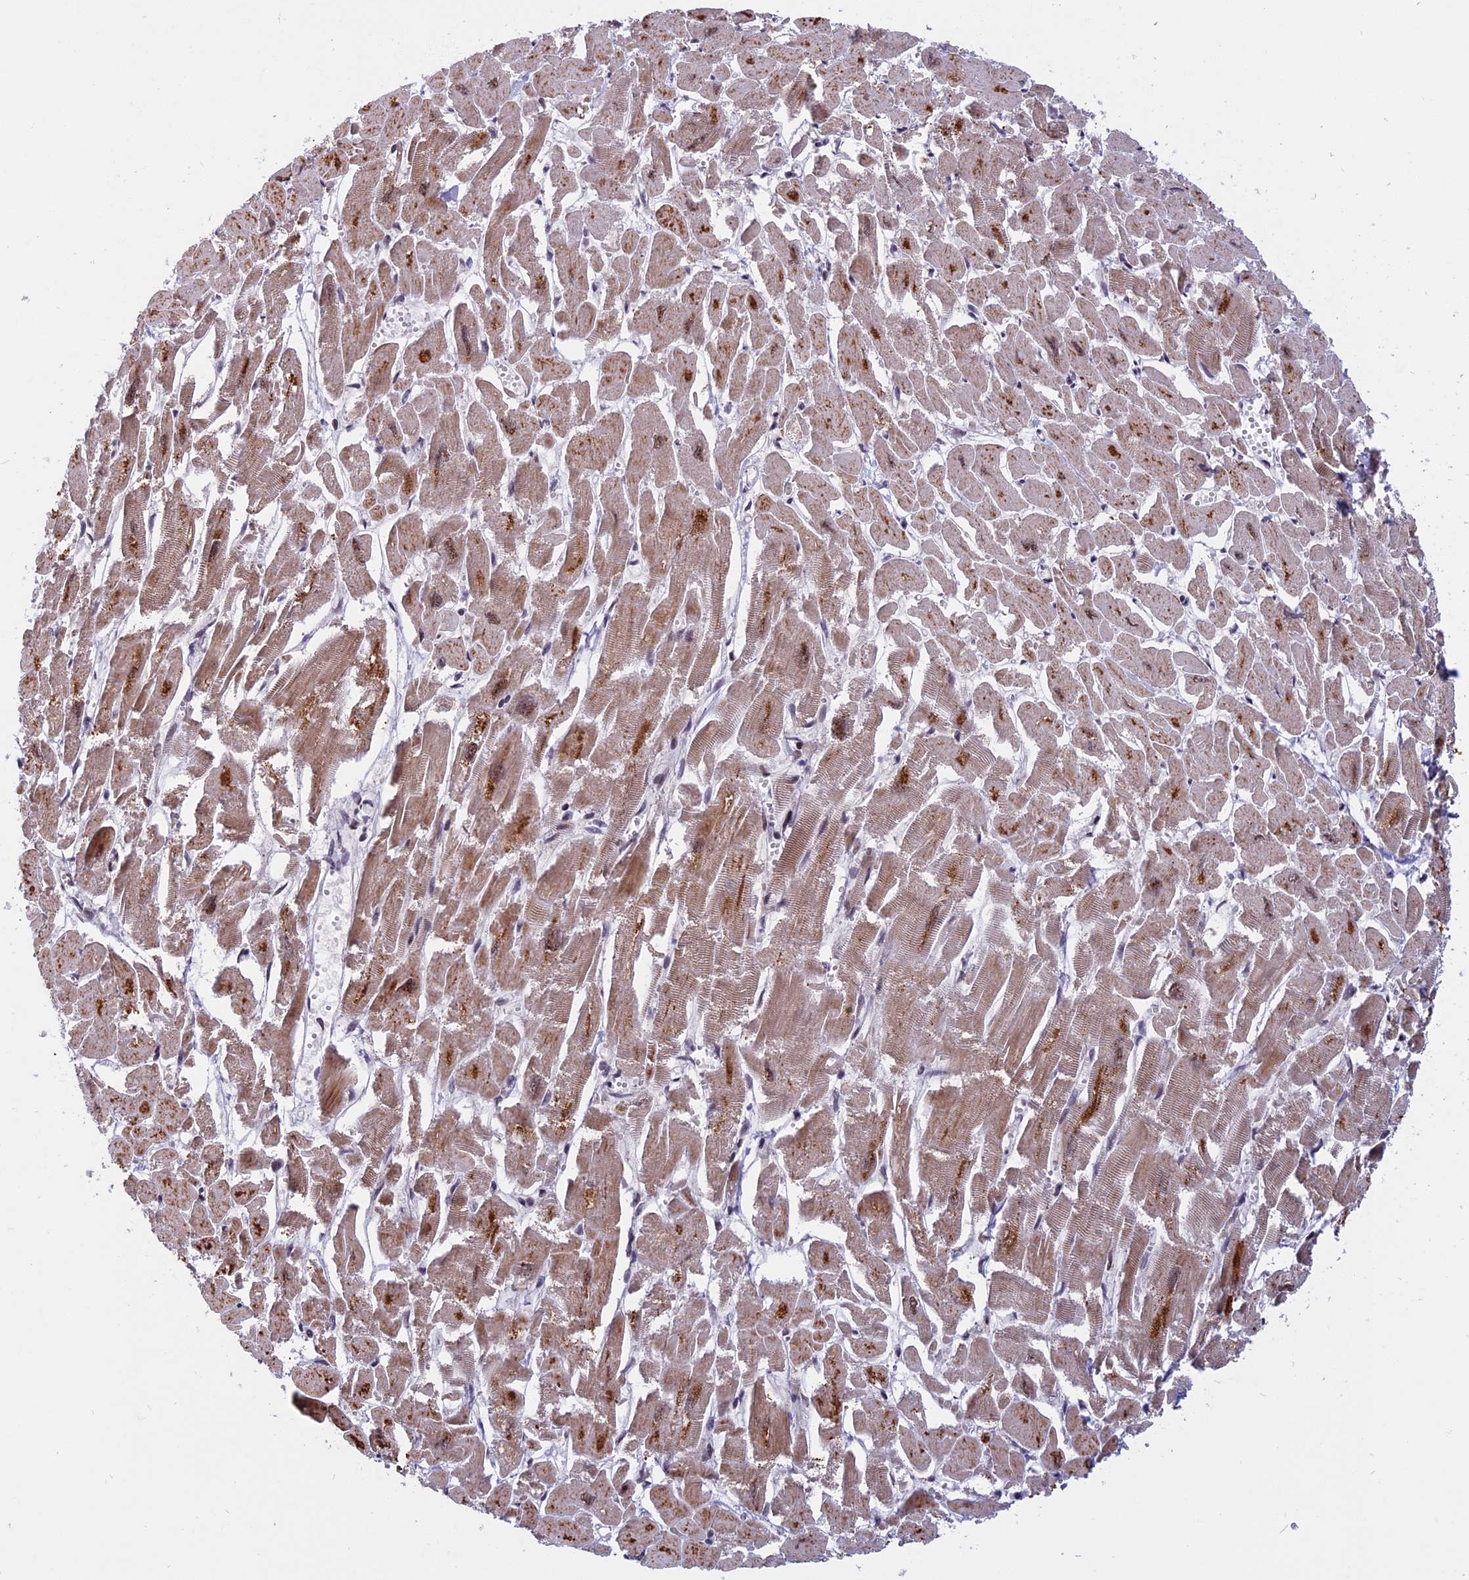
{"staining": {"intensity": "moderate", "quantity": "25%-75%", "location": "cytoplasmic/membranous"}, "tissue": "heart muscle", "cell_type": "Cardiomyocytes", "image_type": "normal", "snomed": [{"axis": "morphology", "description": "Normal tissue, NOS"}, {"axis": "topography", "description": "Heart"}], "caption": "Cardiomyocytes show moderate cytoplasmic/membranous staining in about 25%-75% of cells in unremarkable heart muscle. (Stains: DAB (3,3'-diaminobenzidine) in brown, nuclei in blue, Microscopy: brightfield microscopy at high magnification).", "gene": "CDC7", "patient": {"sex": "male", "age": 54}}